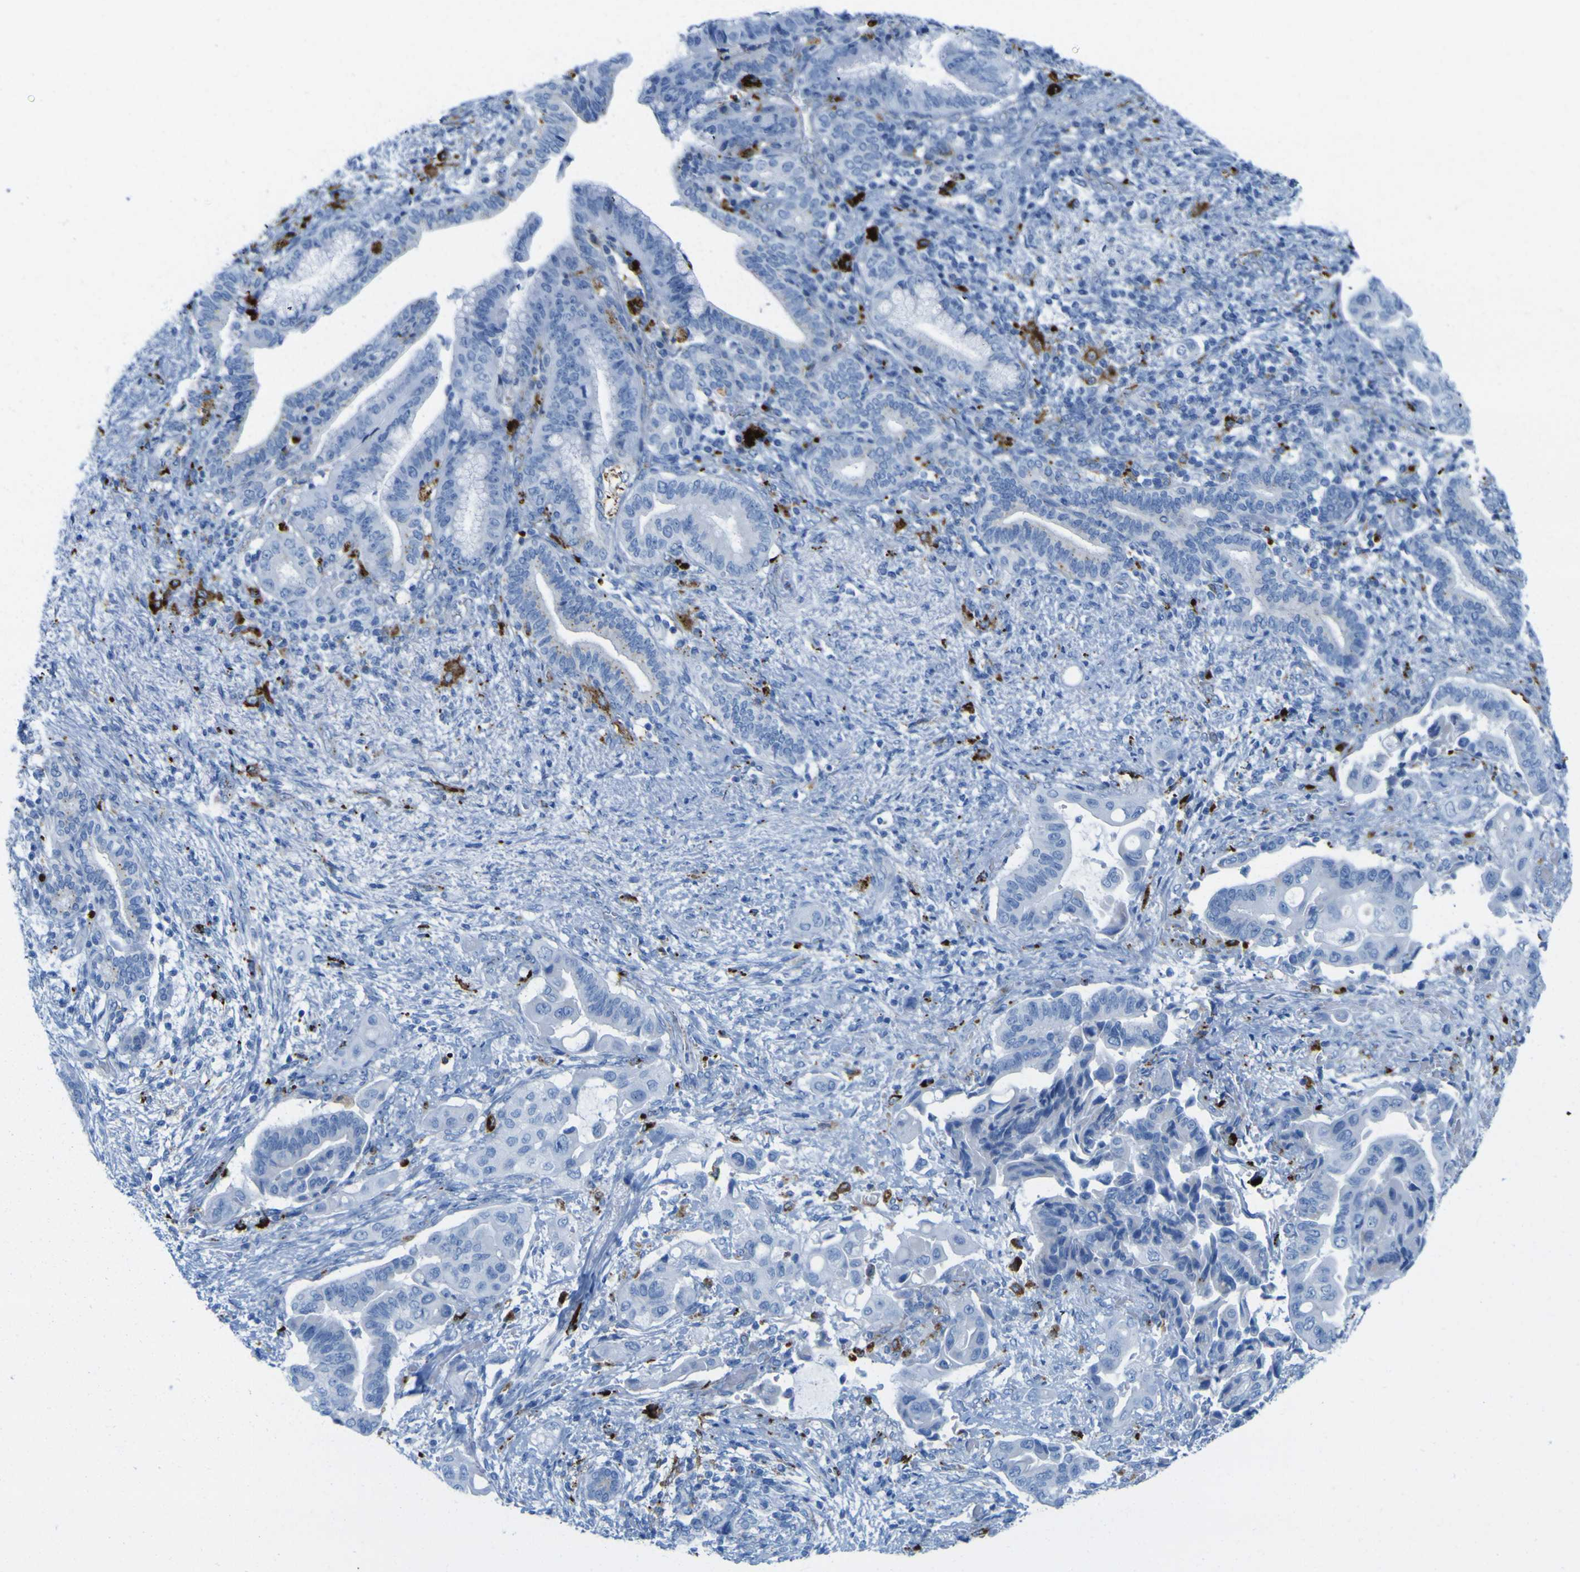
{"staining": {"intensity": "negative", "quantity": "none", "location": "none"}, "tissue": "liver cancer", "cell_type": "Tumor cells", "image_type": "cancer", "snomed": [{"axis": "morphology", "description": "Cholangiocarcinoma"}, {"axis": "topography", "description": "Liver"}], "caption": "Protein analysis of liver cancer exhibits no significant positivity in tumor cells.", "gene": "PLD3", "patient": {"sex": "female", "age": 61}}